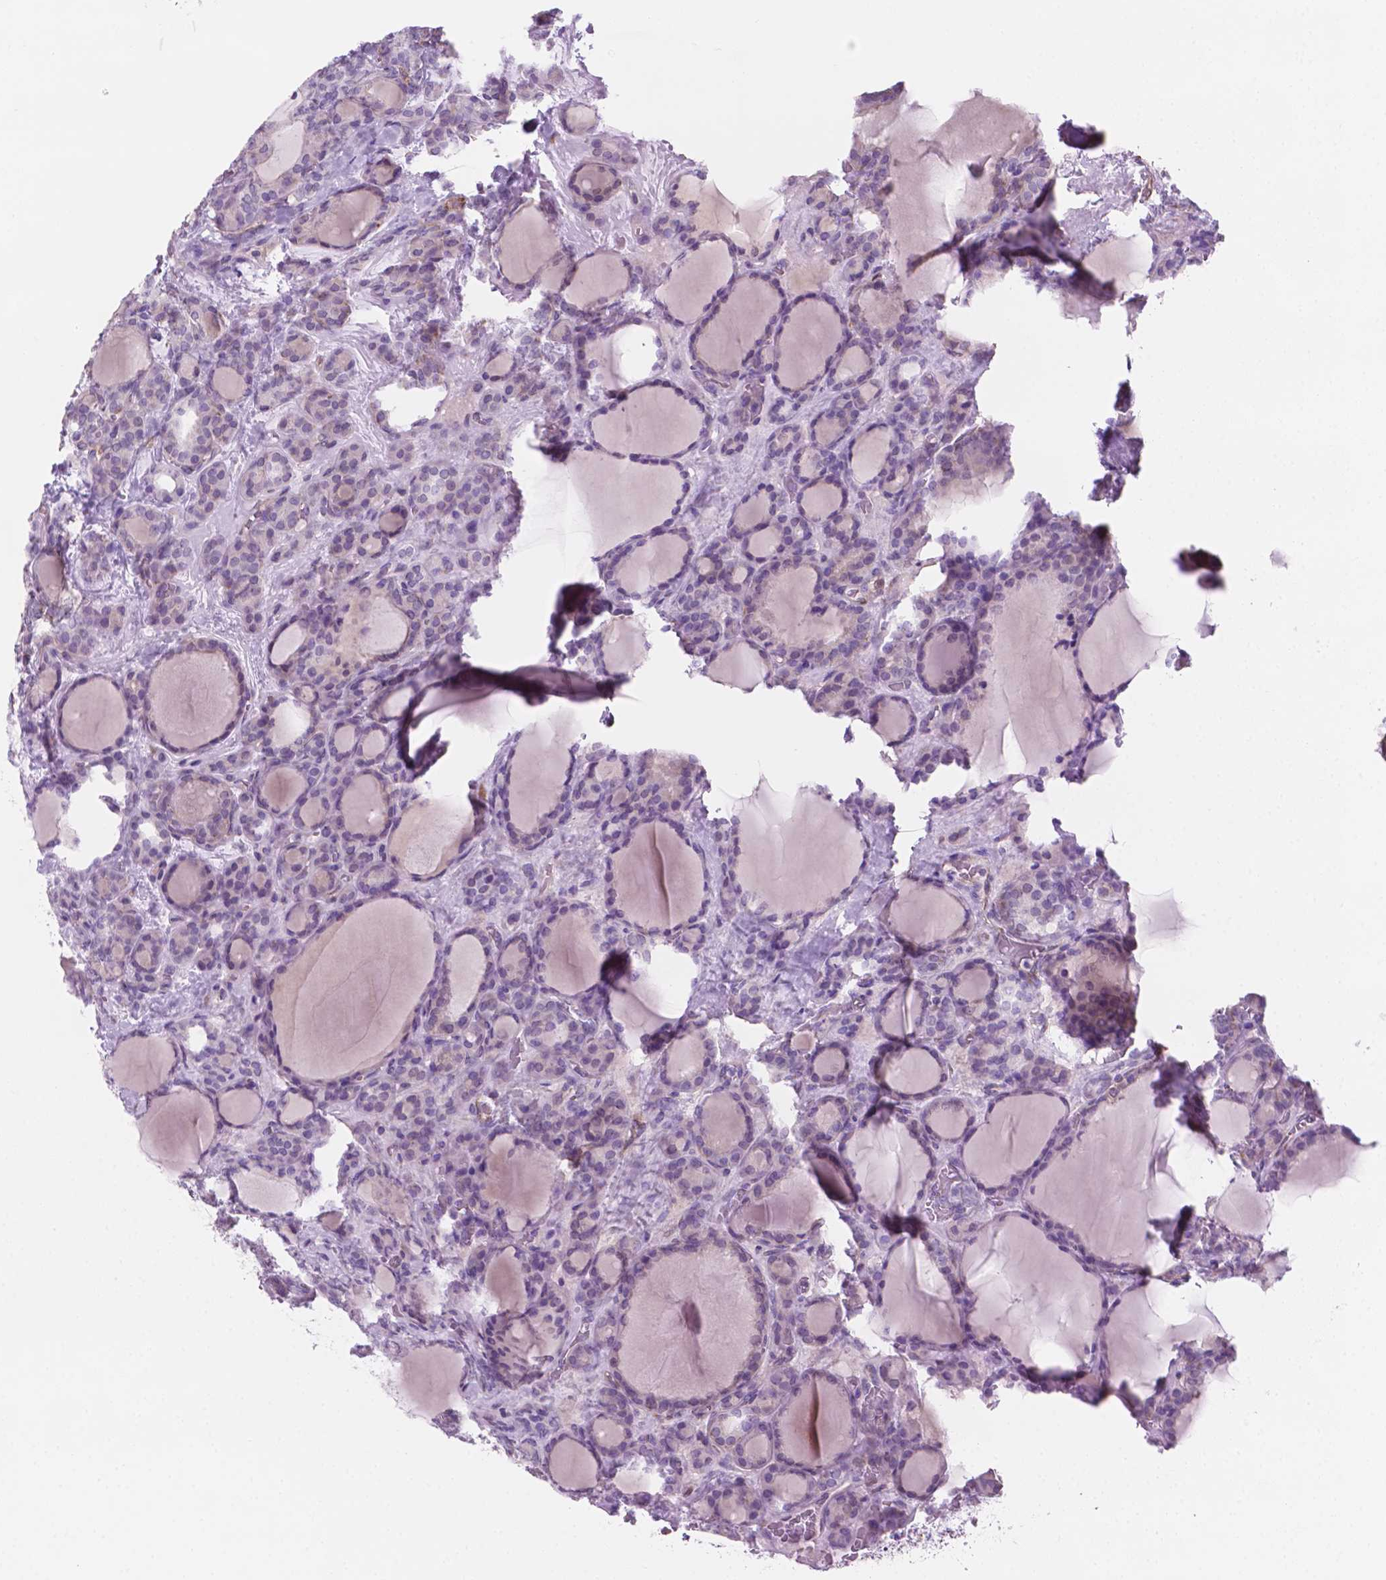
{"staining": {"intensity": "negative", "quantity": "none", "location": "none"}, "tissue": "thyroid cancer", "cell_type": "Tumor cells", "image_type": "cancer", "snomed": [{"axis": "morphology", "description": "Normal tissue, NOS"}, {"axis": "morphology", "description": "Follicular adenoma carcinoma, NOS"}, {"axis": "topography", "description": "Thyroid gland"}], "caption": "Image shows no protein expression in tumor cells of thyroid cancer (follicular adenoma carcinoma) tissue.", "gene": "EPPK1", "patient": {"sex": "female", "age": 31}}